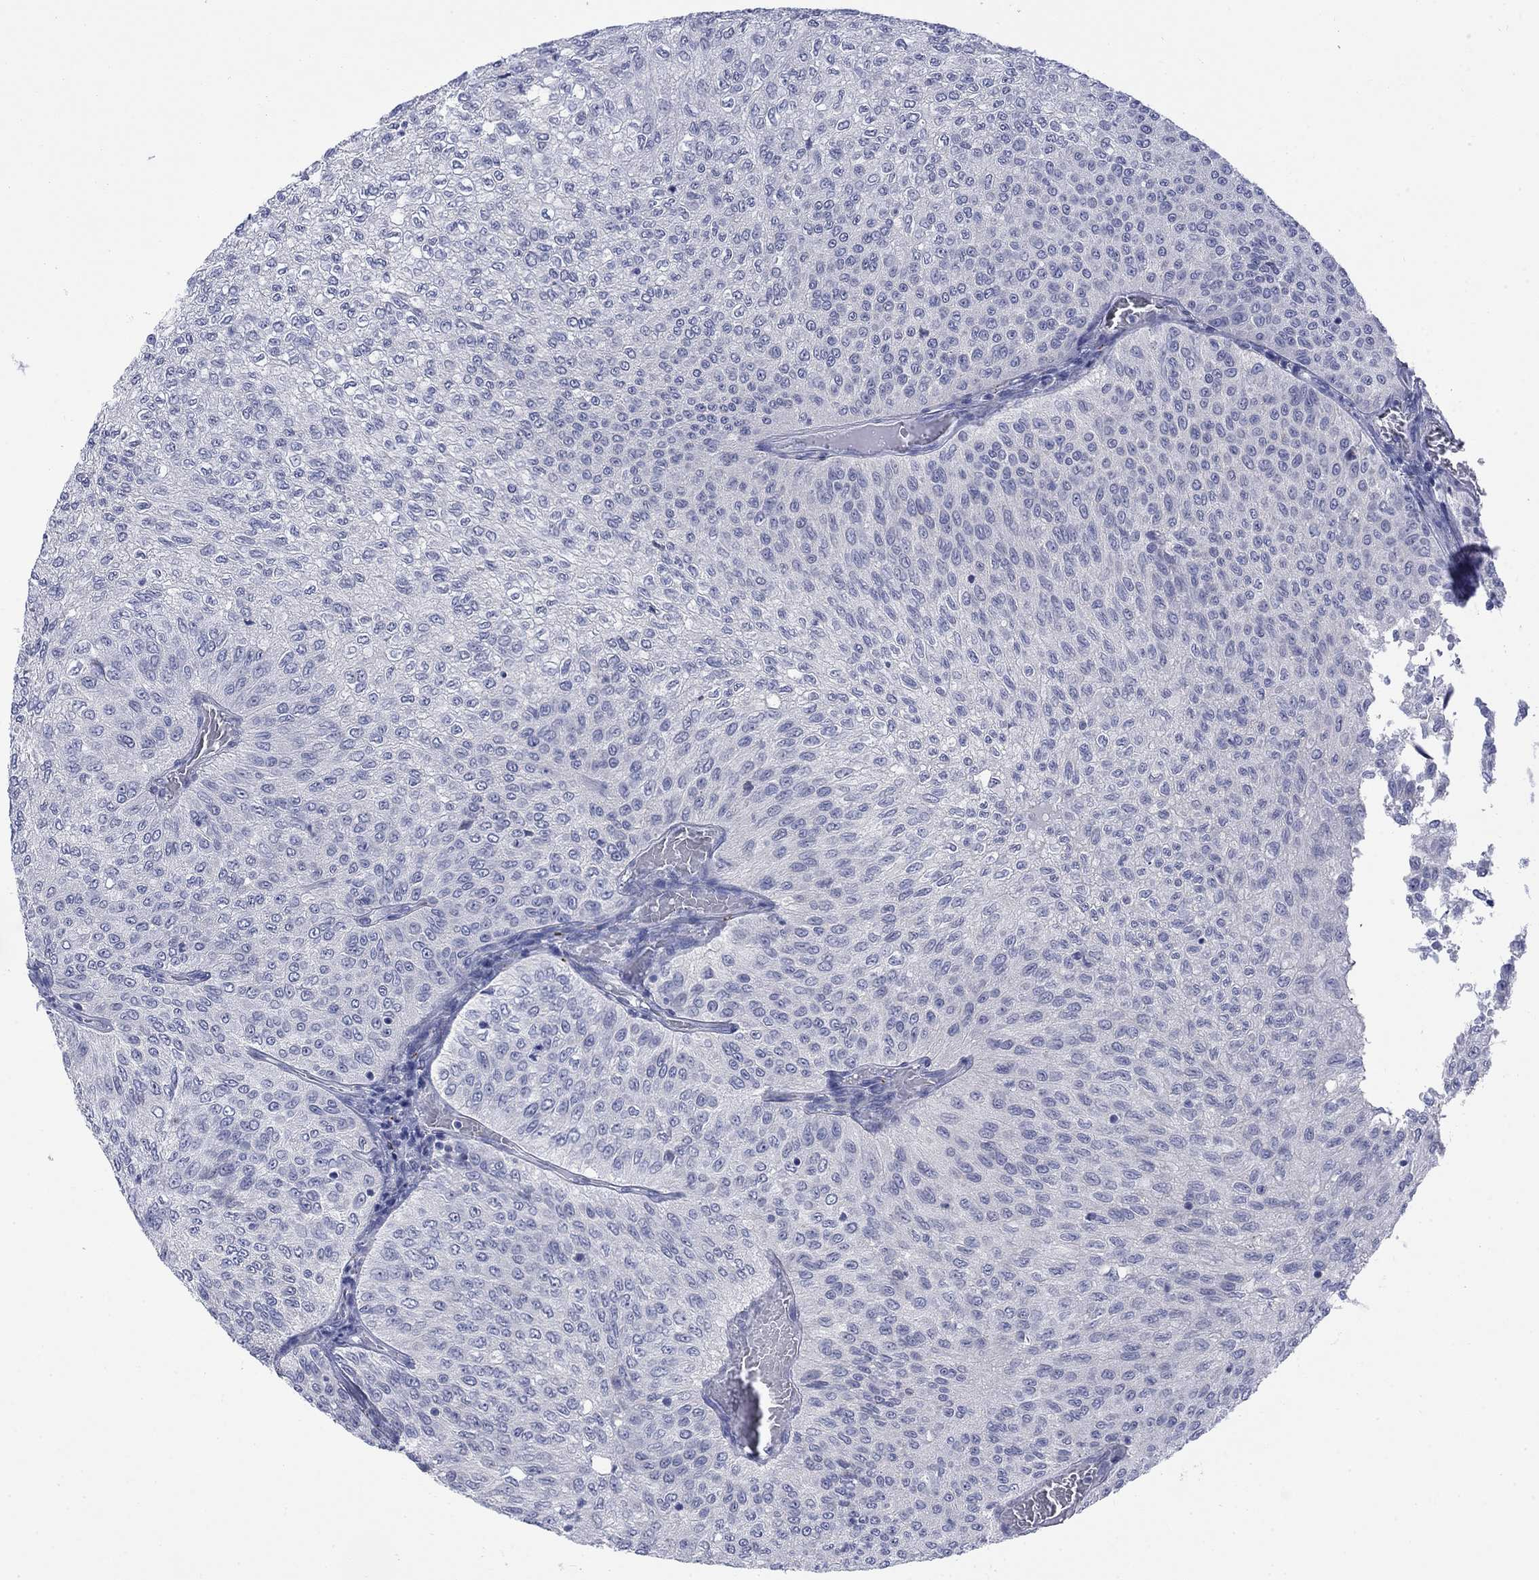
{"staining": {"intensity": "negative", "quantity": "none", "location": "none"}, "tissue": "urothelial cancer", "cell_type": "Tumor cells", "image_type": "cancer", "snomed": [{"axis": "morphology", "description": "Urothelial carcinoma, Low grade"}, {"axis": "topography", "description": "Urinary bladder"}], "caption": "The immunohistochemistry (IHC) photomicrograph has no significant positivity in tumor cells of urothelial cancer tissue.", "gene": "IGF2BP3", "patient": {"sex": "male", "age": 78}}